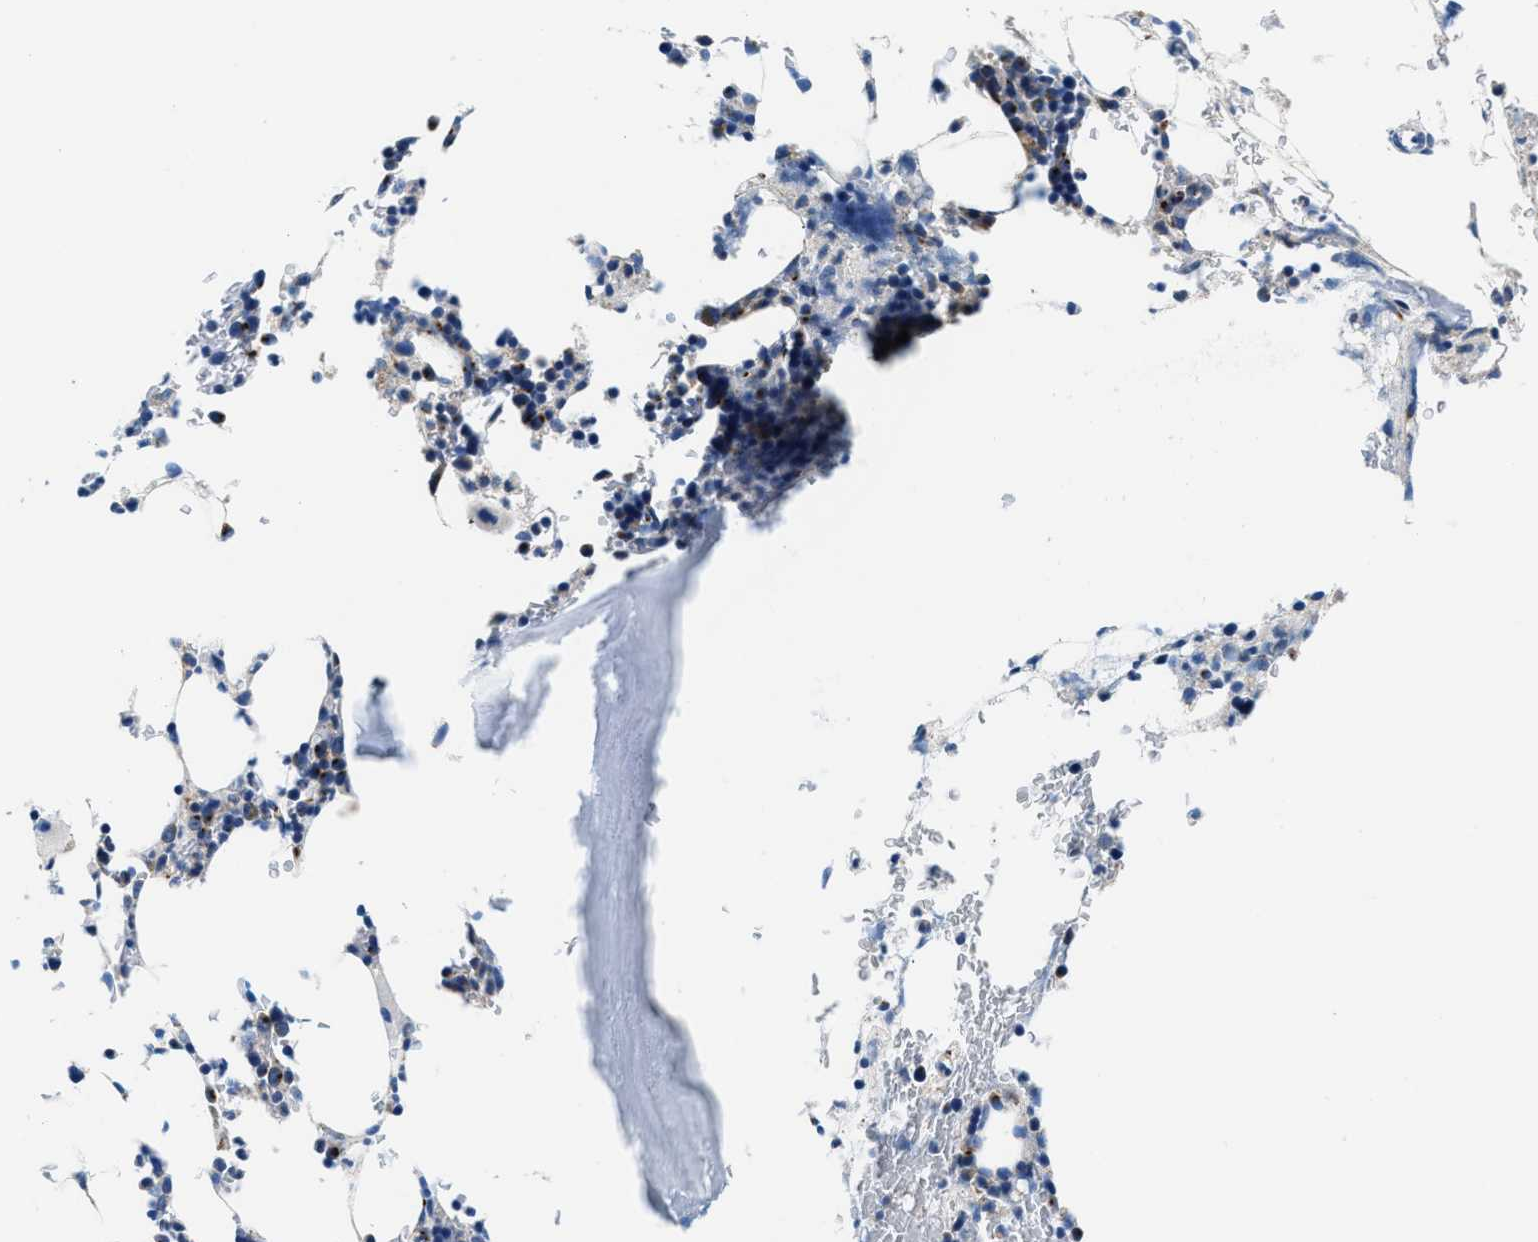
{"staining": {"intensity": "moderate", "quantity": "<25%", "location": "cytoplasmic/membranous"}, "tissue": "bone marrow", "cell_type": "Hematopoietic cells", "image_type": "normal", "snomed": [{"axis": "morphology", "description": "Normal tissue, NOS"}, {"axis": "topography", "description": "Bone marrow"}], "caption": "About <25% of hematopoietic cells in benign bone marrow display moderate cytoplasmic/membranous protein expression as visualized by brown immunohistochemical staining.", "gene": "VPS53", "patient": {"sex": "female", "age": 81}}